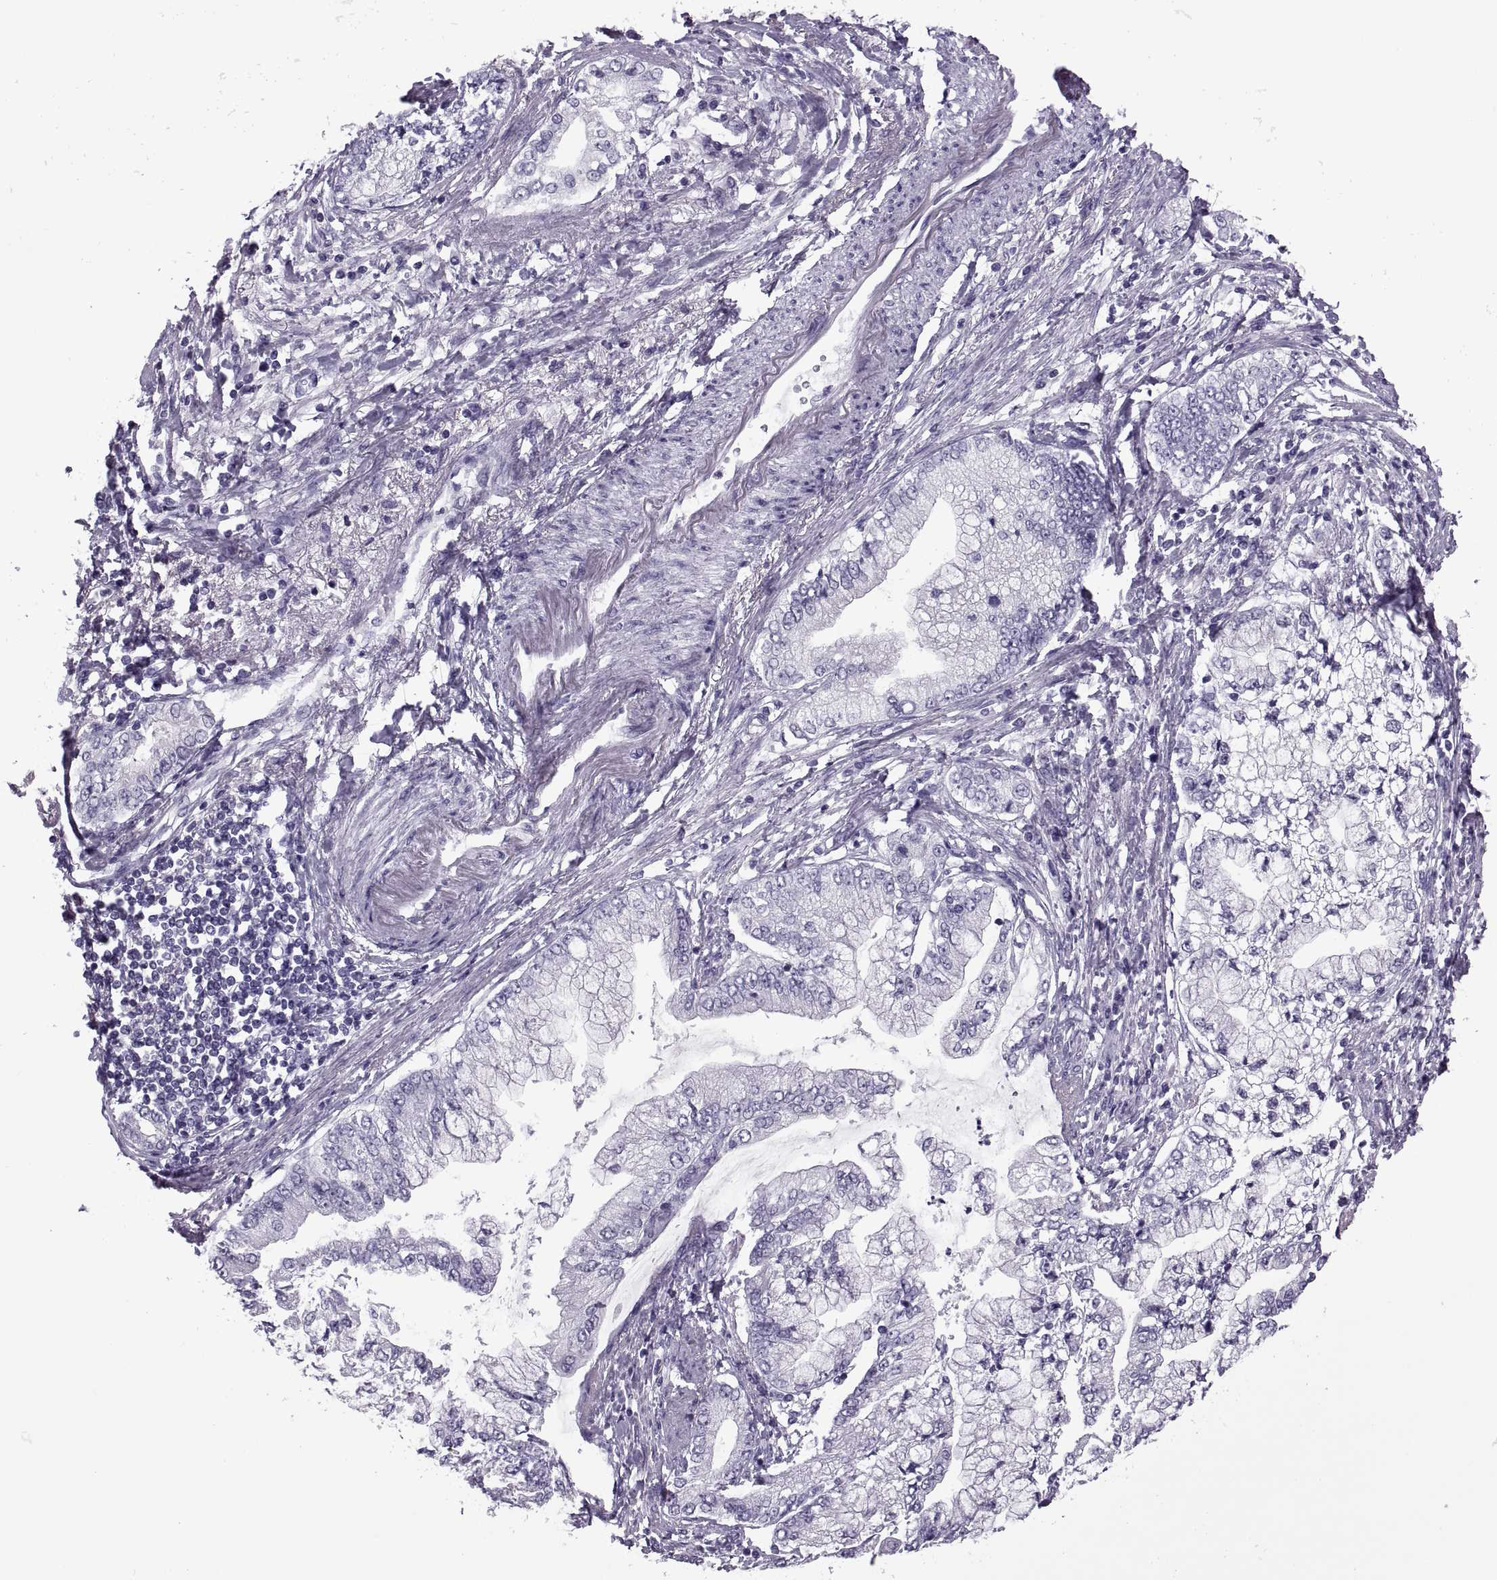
{"staining": {"intensity": "negative", "quantity": "none", "location": "none"}, "tissue": "stomach cancer", "cell_type": "Tumor cells", "image_type": "cancer", "snomed": [{"axis": "morphology", "description": "Adenocarcinoma, NOS"}, {"axis": "topography", "description": "Stomach, upper"}], "caption": "An immunohistochemistry (IHC) image of stomach adenocarcinoma is shown. There is no staining in tumor cells of stomach adenocarcinoma.", "gene": "SYNGR4", "patient": {"sex": "female", "age": 74}}